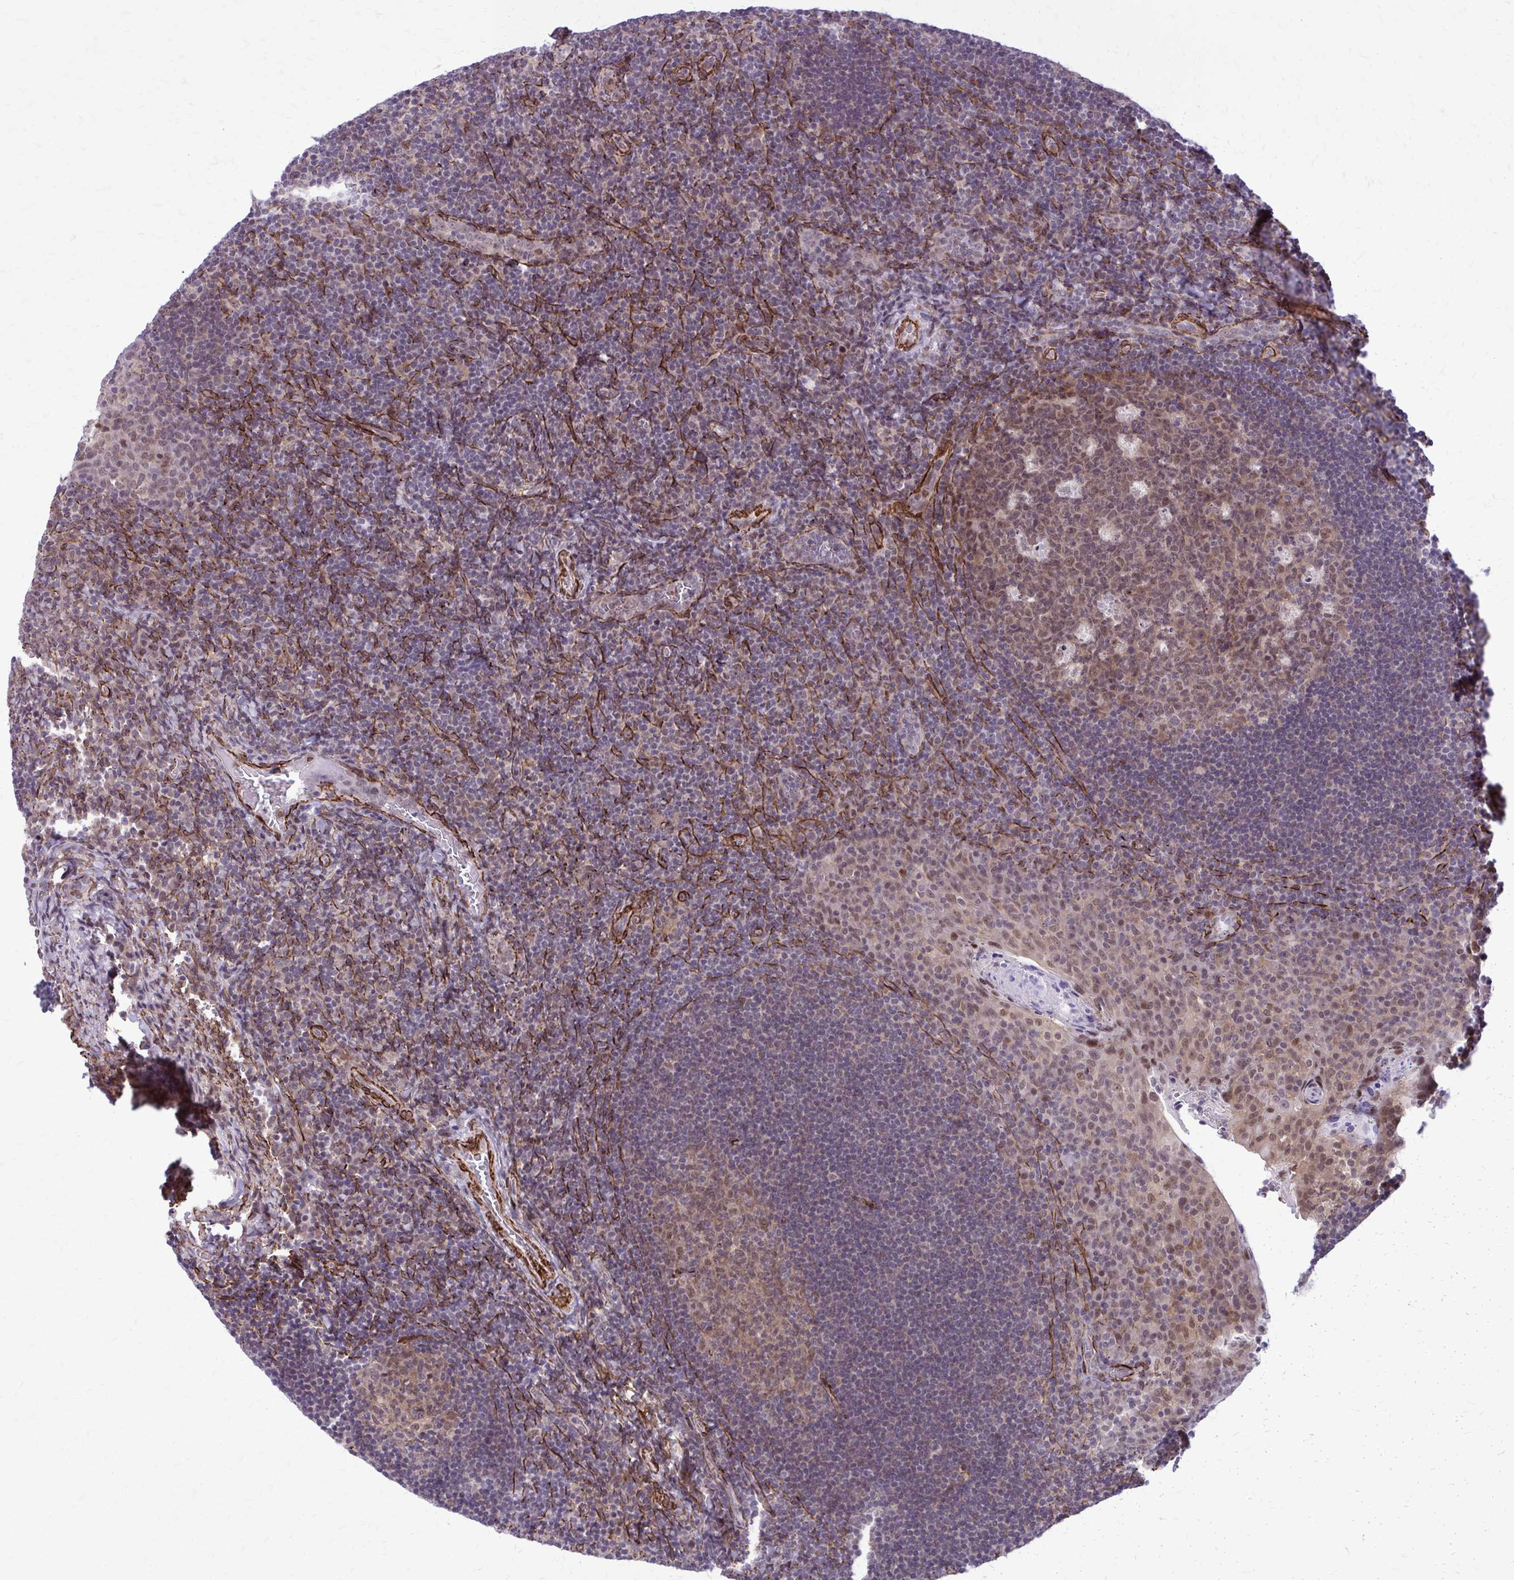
{"staining": {"intensity": "moderate", "quantity": "25%-75%", "location": "nuclear"}, "tissue": "tonsil", "cell_type": "Germinal center cells", "image_type": "normal", "snomed": [{"axis": "morphology", "description": "Normal tissue, NOS"}, {"axis": "topography", "description": "Tonsil"}], "caption": "High-magnification brightfield microscopy of unremarkable tonsil stained with DAB (brown) and counterstained with hematoxylin (blue). germinal center cells exhibit moderate nuclear positivity is identified in approximately25%-75% of cells.", "gene": "NRBF2", "patient": {"sex": "male", "age": 17}}